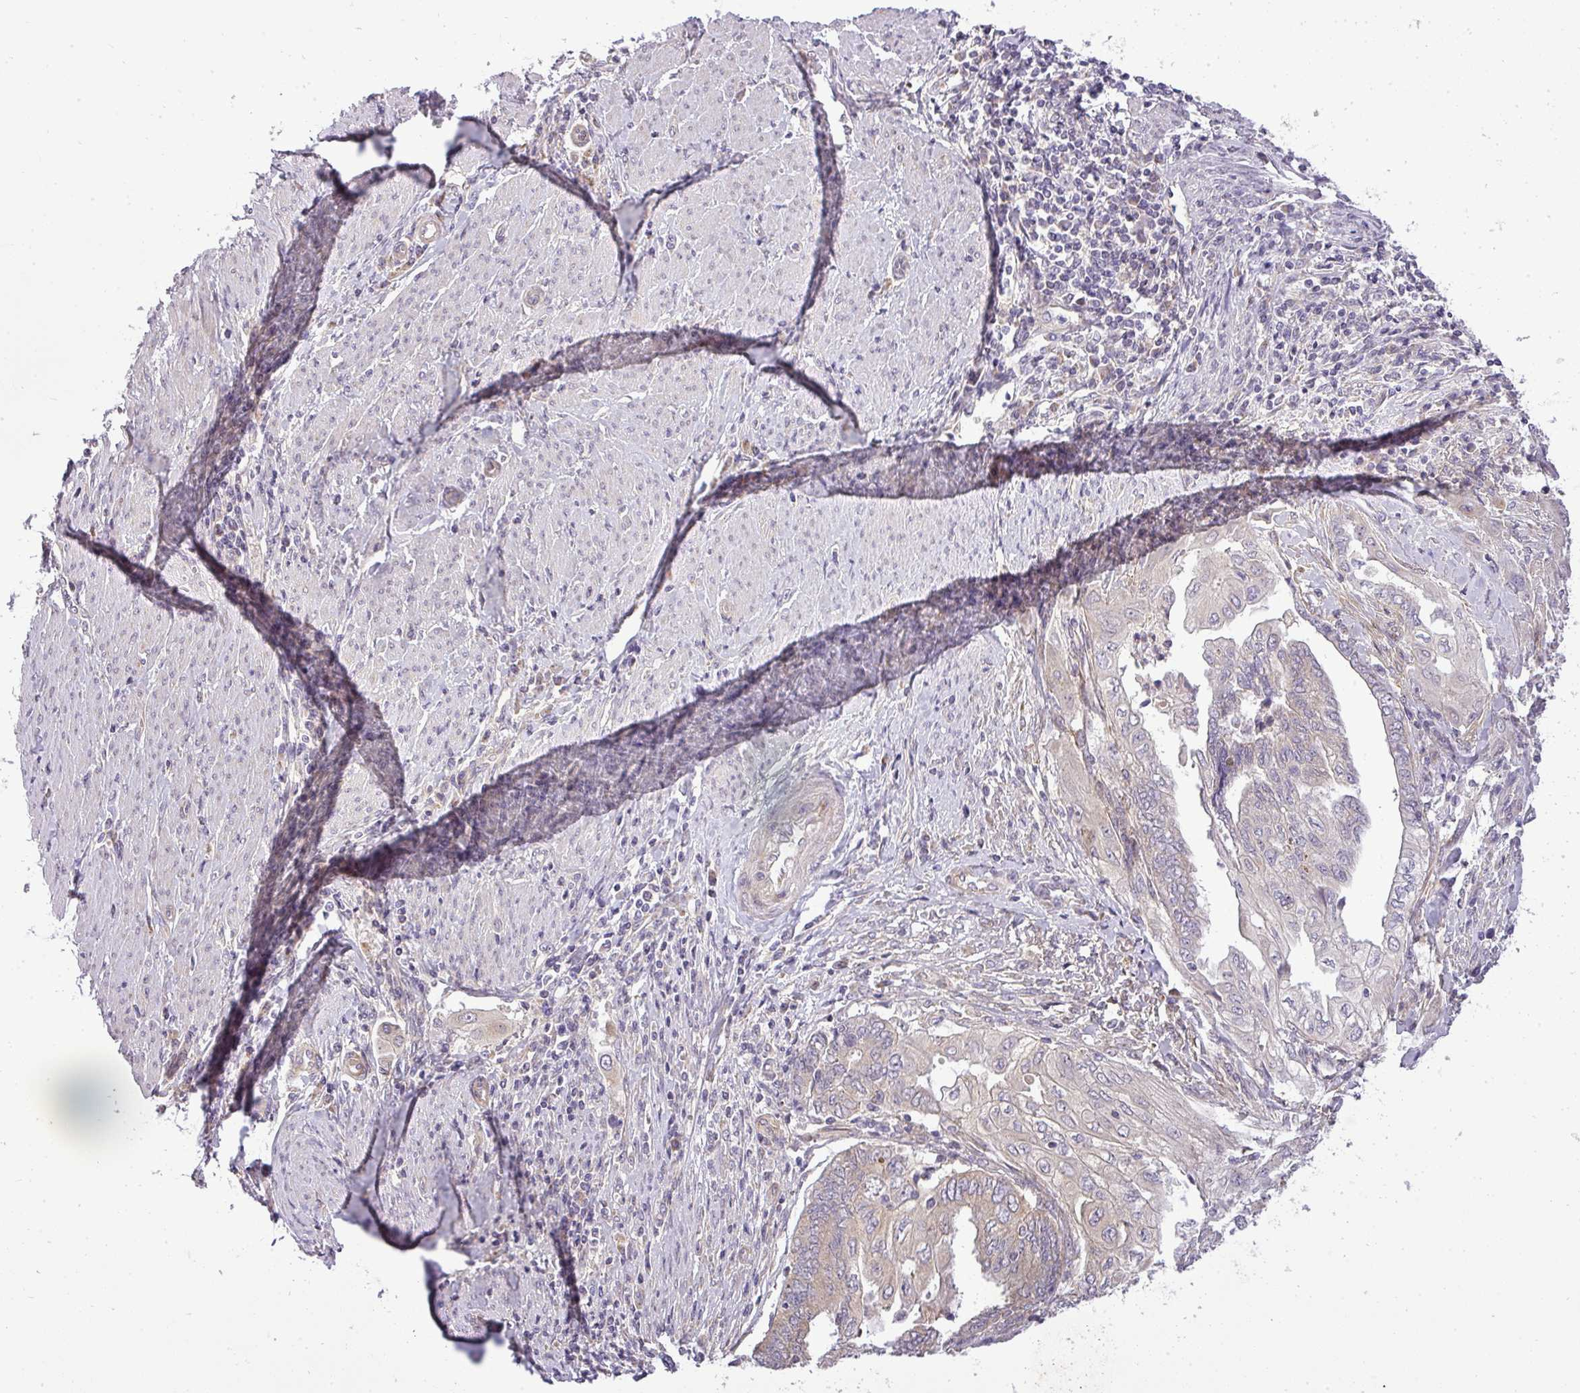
{"staining": {"intensity": "weak", "quantity": "<25%", "location": "cytoplasmic/membranous"}, "tissue": "endometrial cancer", "cell_type": "Tumor cells", "image_type": "cancer", "snomed": [{"axis": "morphology", "description": "Adenocarcinoma, NOS"}, {"axis": "topography", "description": "Uterus"}, {"axis": "topography", "description": "Endometrium"}], "caption": "High power microscopy image of an immunohistochemistry (IHC) photomicrograph of endometrial adenocarcinoma, revealing no significant staining in tumor cells.", "gene": "ZDHHC1", "patient": {"sex": "female", "age": 70}}